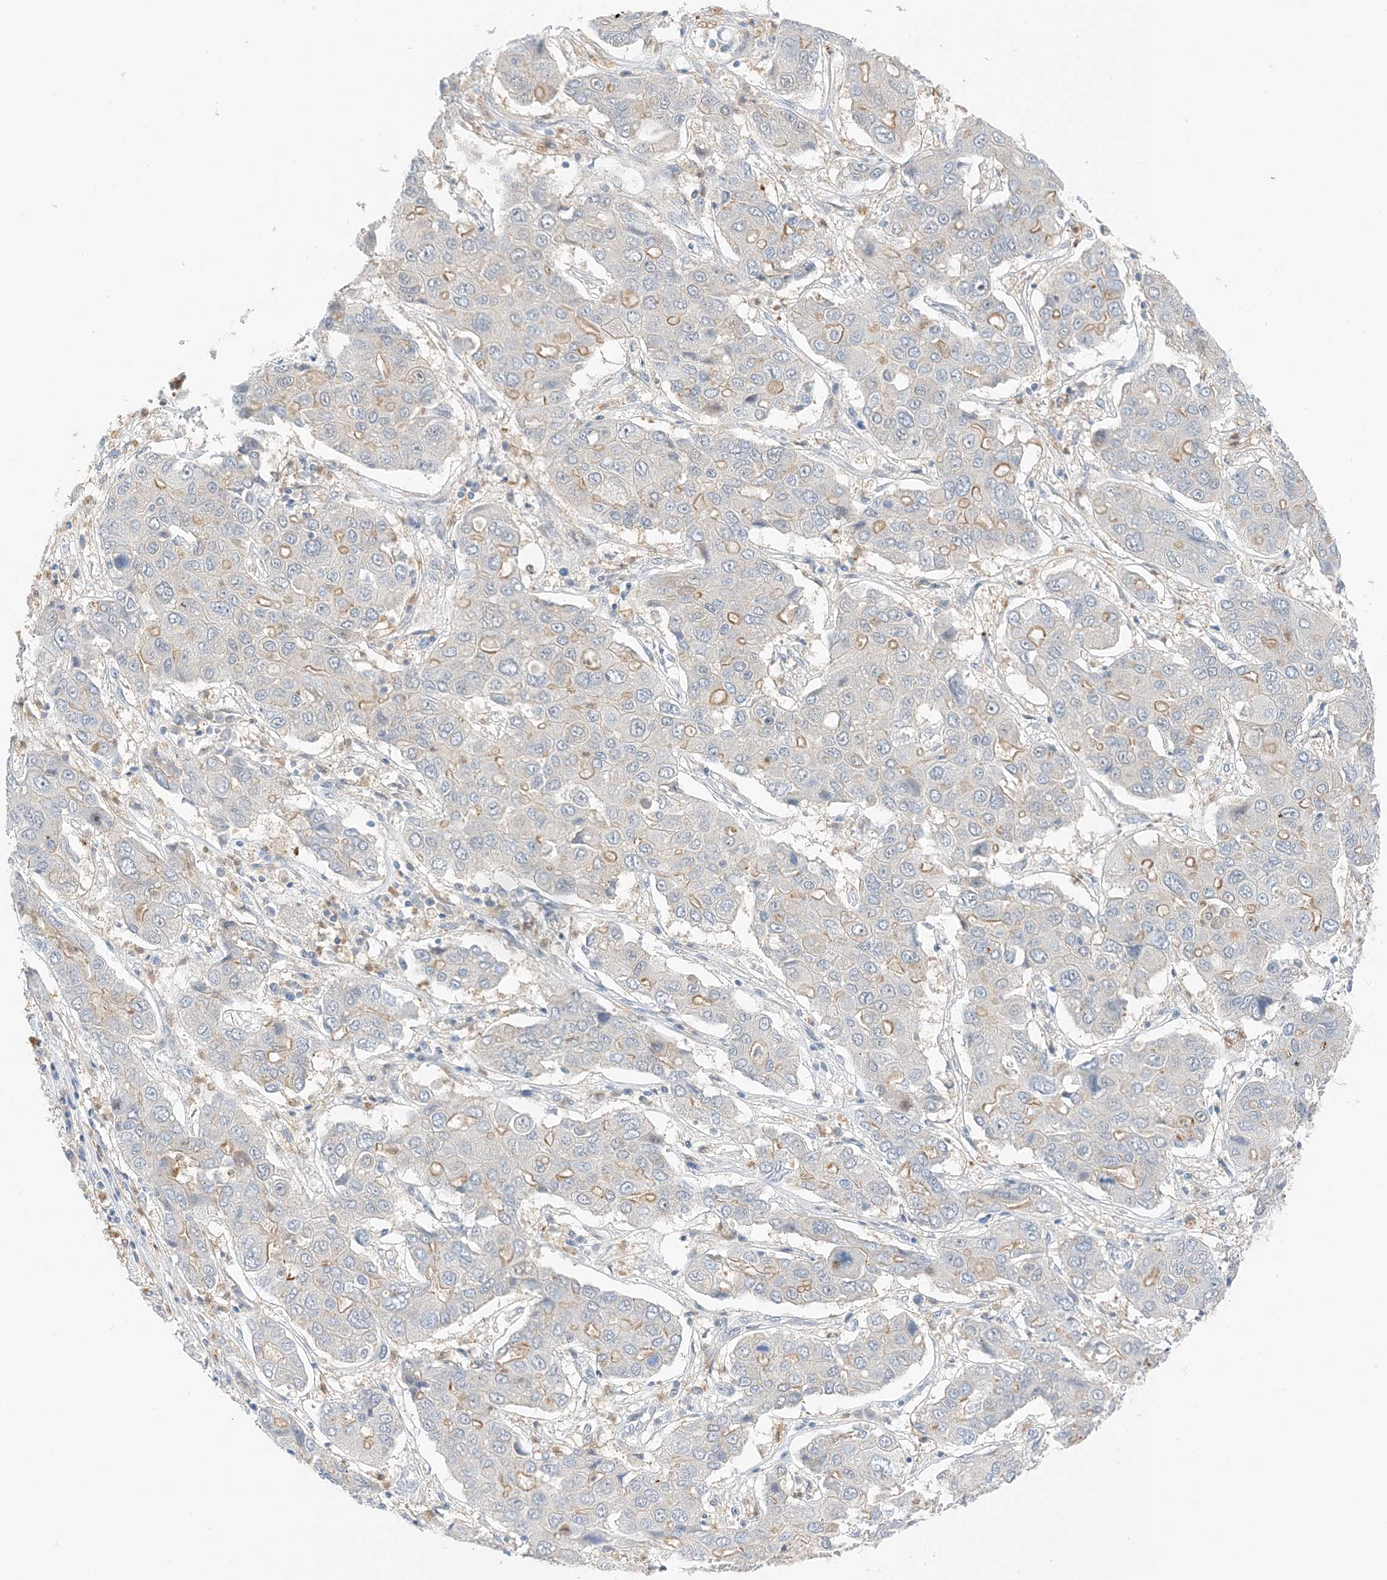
{"staining": {"intensity": "moderate", "quantity": "<25%", "location": "cytoplasmic/membranous"}, "tissue": "liver cancer", "cell_type": "Tumor cells", "image_type": "cancer", "snomed": [{"axis": "morphology", "description": "Cholangiocarcinoma"}, {"axis": "topography", "description": "Liver"}], "caption": "Immunohistochemical staining of liver cholangiocarcinoma demonstrates low levels of moderate cytoplasmic/membranous protein expression in about <25% of tumor cells.", "gene": "KIFBP", "patient": {"sex": "male", "age": 67}}